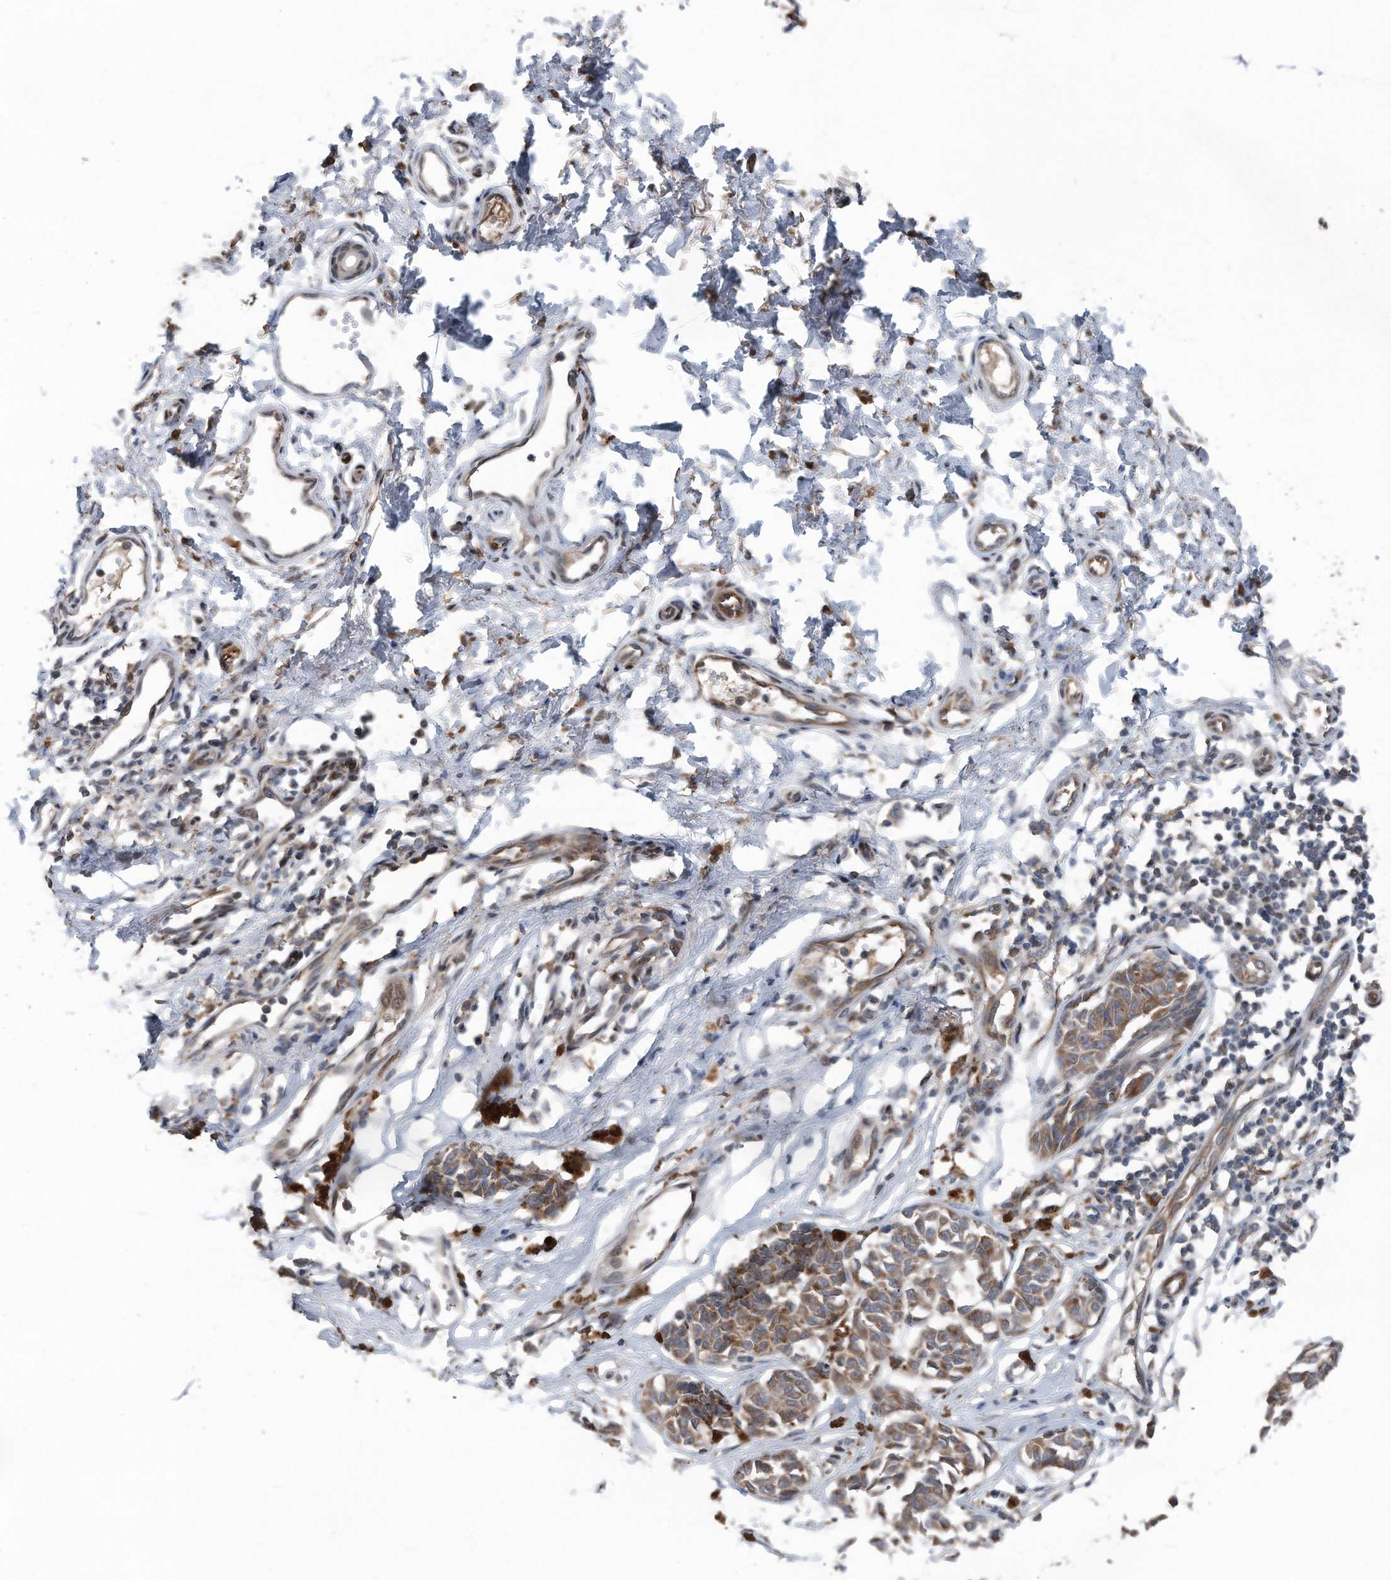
{"staining": {"intensity": "moderate", "quantity": ">75%", "location": "cytoplasmic/membranous"}, "tissue": "melanoma", "cell_type": "Tumor cells", "image_type": "cancer", "snomed": [{"axis": "morphology", "description": "Malignant melanoma, NOS"}, {"axis": "topography", "description": "Skin"}], "caption": "Malignant melanoma stained with DAB (3,3'-diaminobenzidine) immunohistochemistry (IHC) reveals medium levels of moderate cytoplasmic/membranous positivity in approximately >75% of tumor cells.", "gene": "DST", "patient": {"sex": "male", "age": 53}}